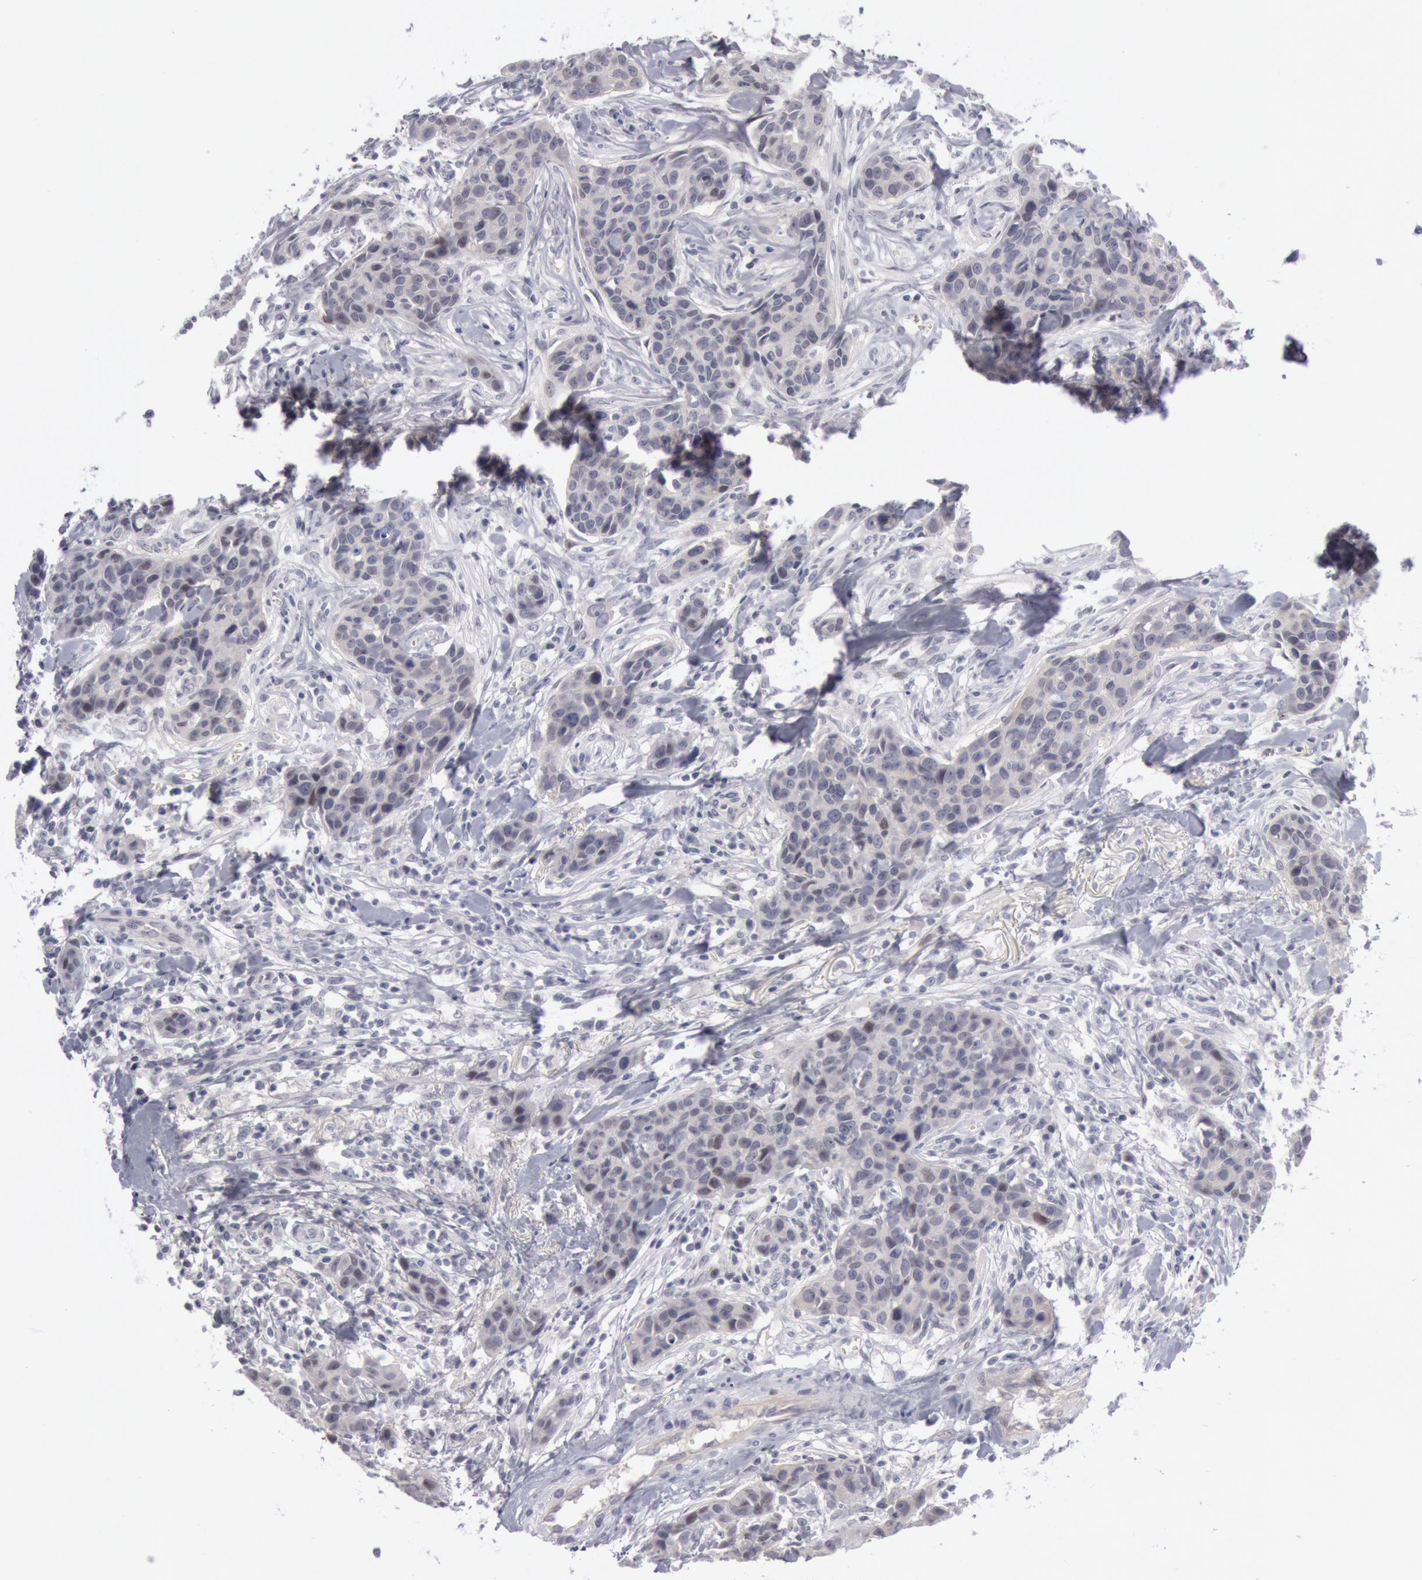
{"staining": {"intensity": "weak", "quantity": ">75%", "location": "cytoplasmic/membranous"}, "tissue": "breast cancer", "cell_type": "Tumor cells", "image_type": "cancer", "snomed": [{"axis": "morphology", "description": "Duct carcinoma"}, {"axis": "topography", "description": "Breast"}], "caption": "IHC (DAB) staining of breast infiltrating ductal carcinoma exhibits weak cytoplasmic/membranous protein expression in approximately >75% of tumor cells.", "gene": "JOSD1", "patient": {"sex": "female", "age": 91}}